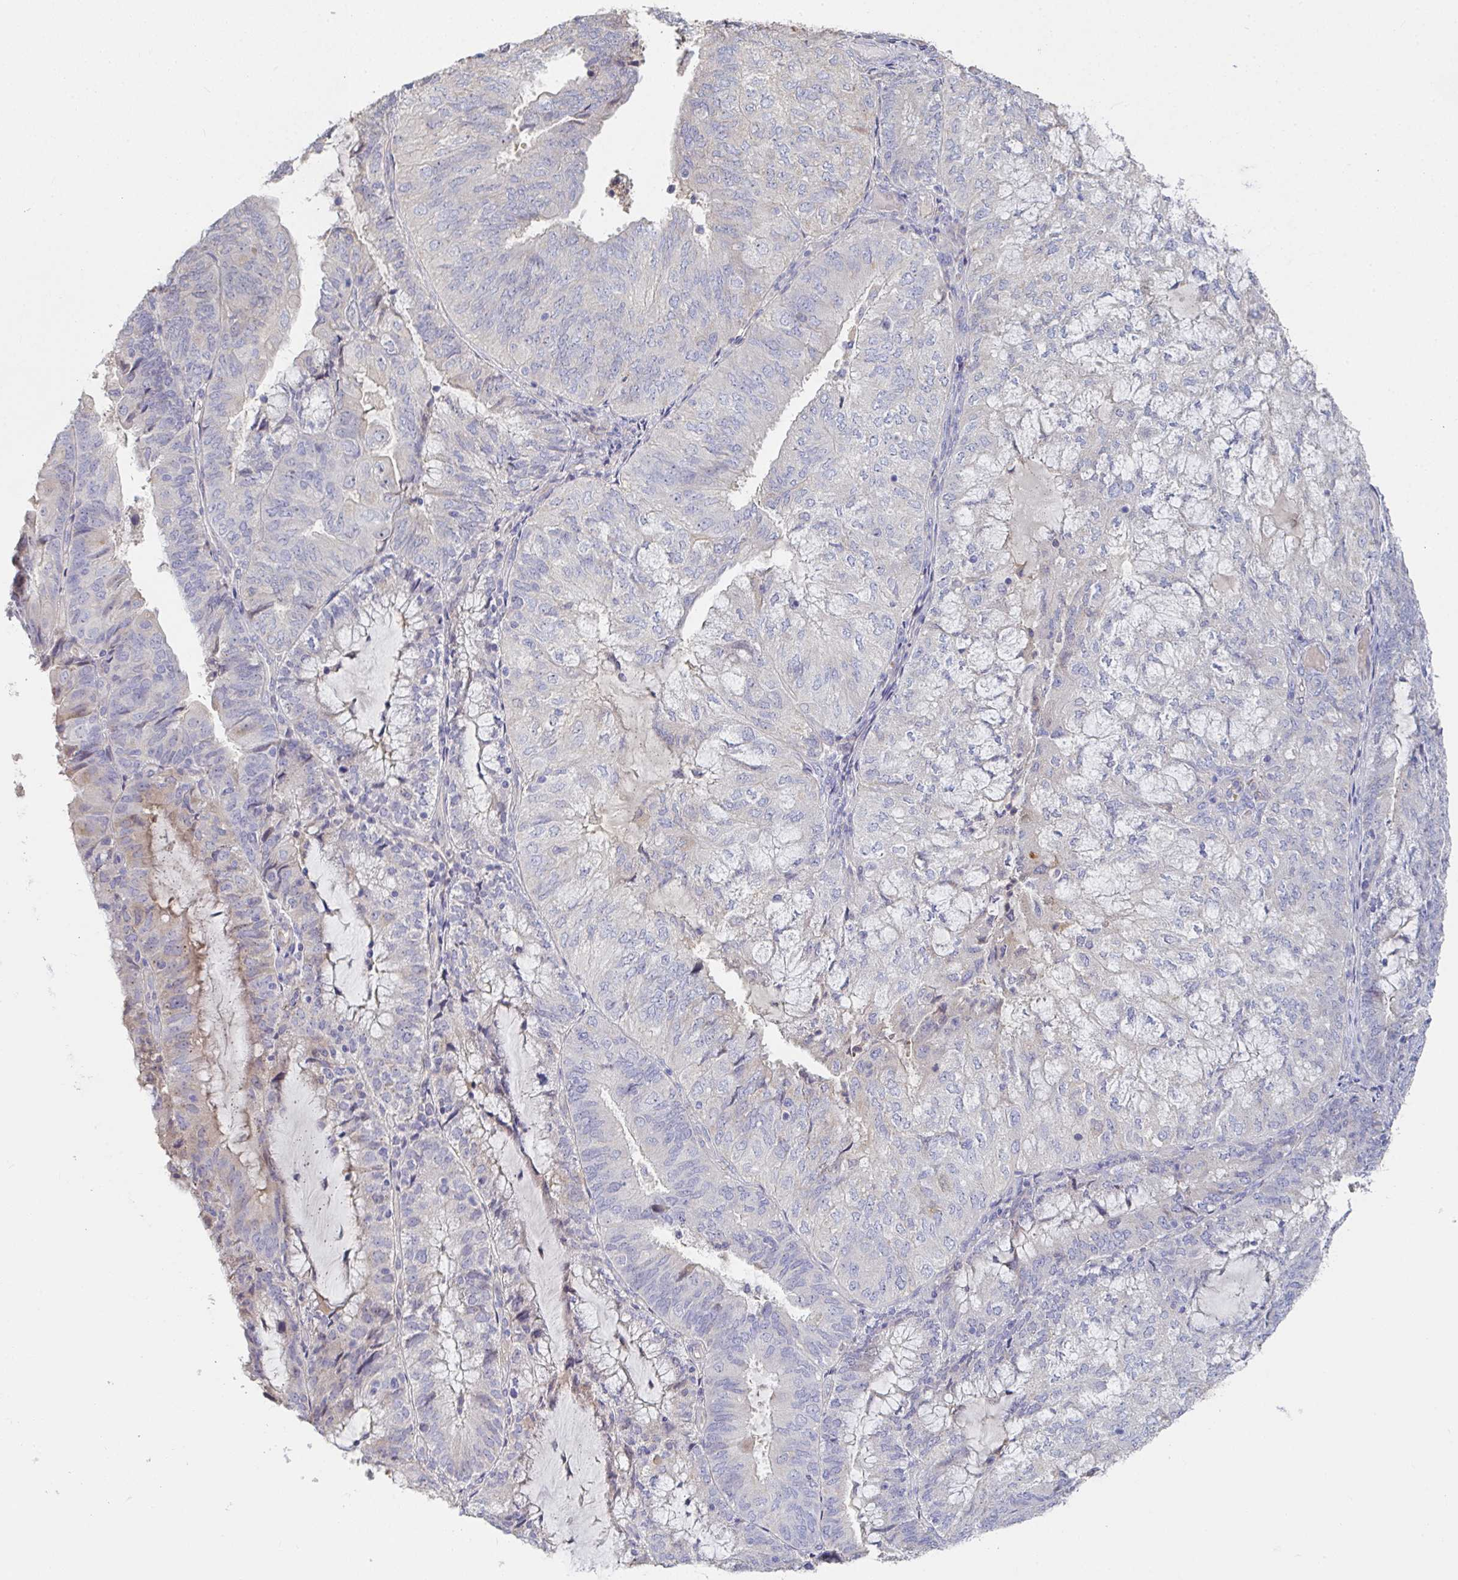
{"staining": {"intensity": "negative", "quantity": "none", "location": "none"}, "tissue": "endometrial cancer", "cell_type": "Tumor cells", "image_type": "cancer", "snomed": [{"axis": "morphology", "description": "Adenocarcinoma, NOS"}, {"axis": "topography", "description": "Endometrium"}], "caption": "A photomicrograph of human endometrial cancer is negative for staining in tumor cells. (Immunohistochemistry, brightfield microscopy, high magnification).", "gene": "ANO5", "patient": {"sex": "female", "age": 81}}